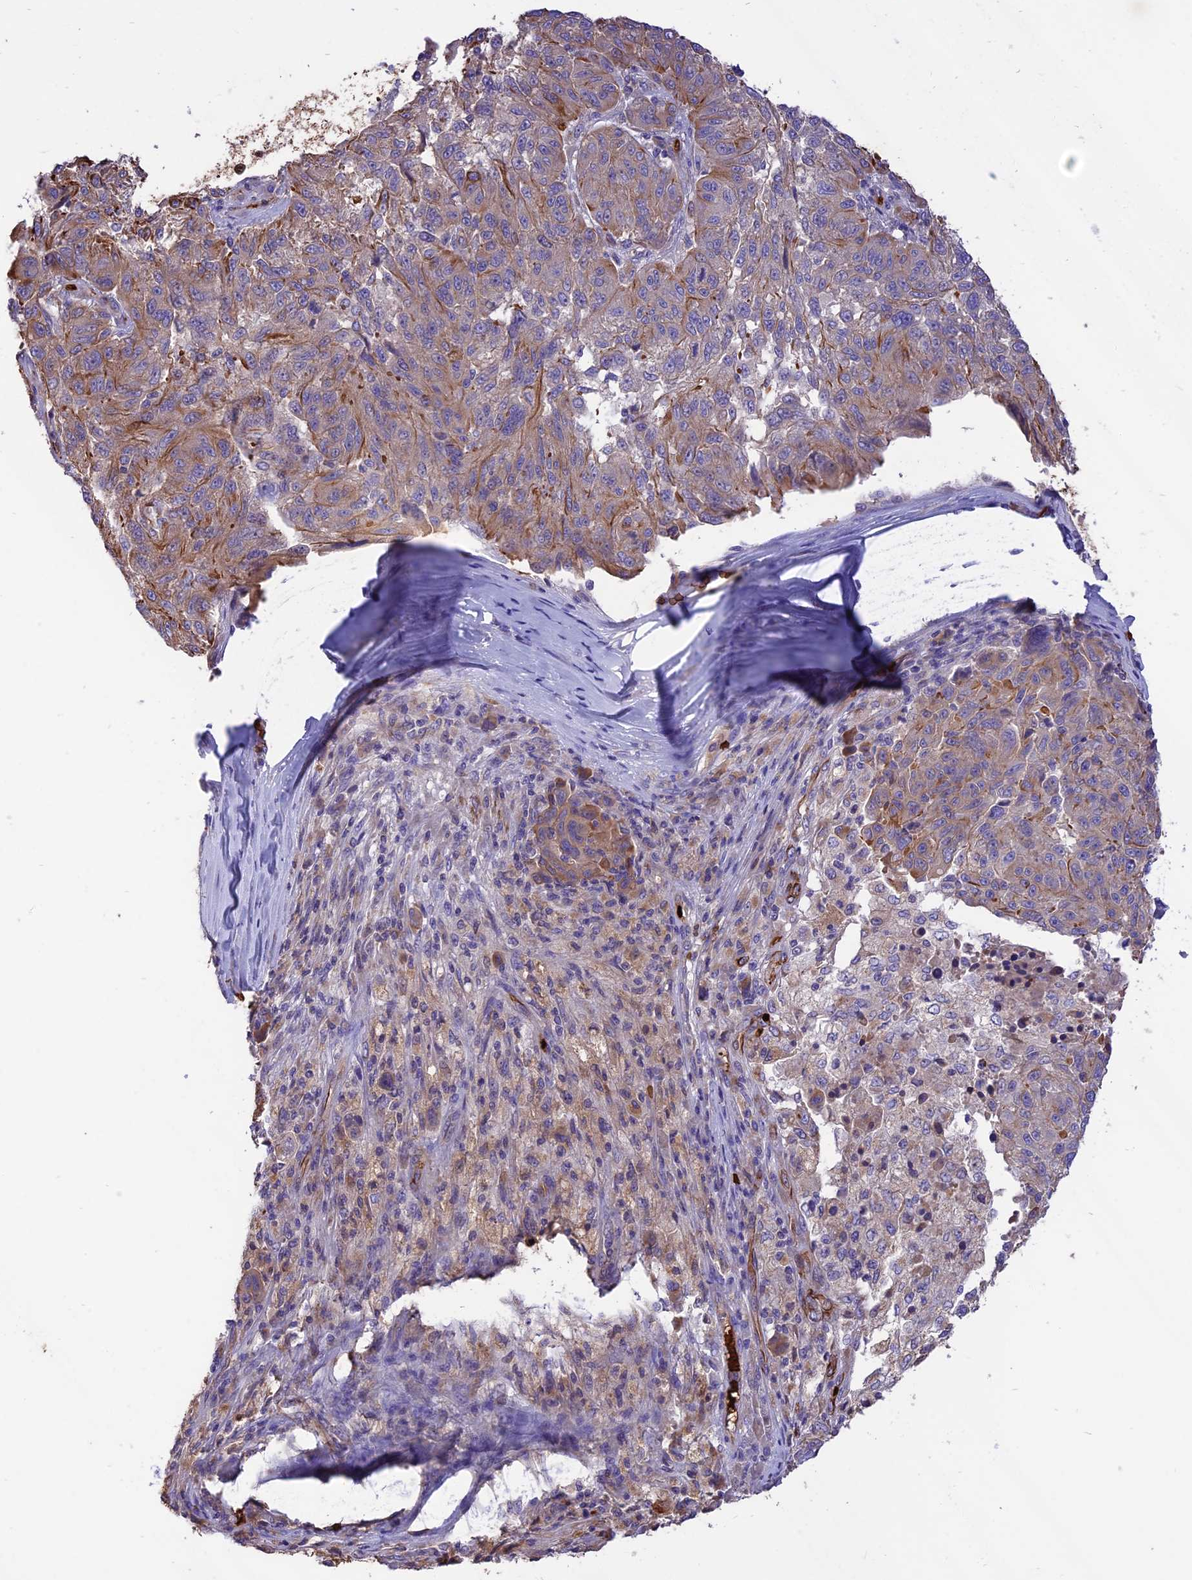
{"staining": {"intensity": "moderate", "quantity": "<25%", "location": "cytoplasmic/membranous"}, "tissue": "melanoma", "cell_type": "Tumor cells", "image_type": "cancer", "snomed": [{"axis": "morphology", "description": "Malignant melanoma, NOS"}, {"axis": "topography", "description": "Skin"}], "caption": "Immunohistochemical staining of human melanoma displays low levels of moderate cytoplasmic/membranous staining in about <25% of tumor cells.", "gene": "TTC4", "patient": {"sex": "male", "age": 53}}